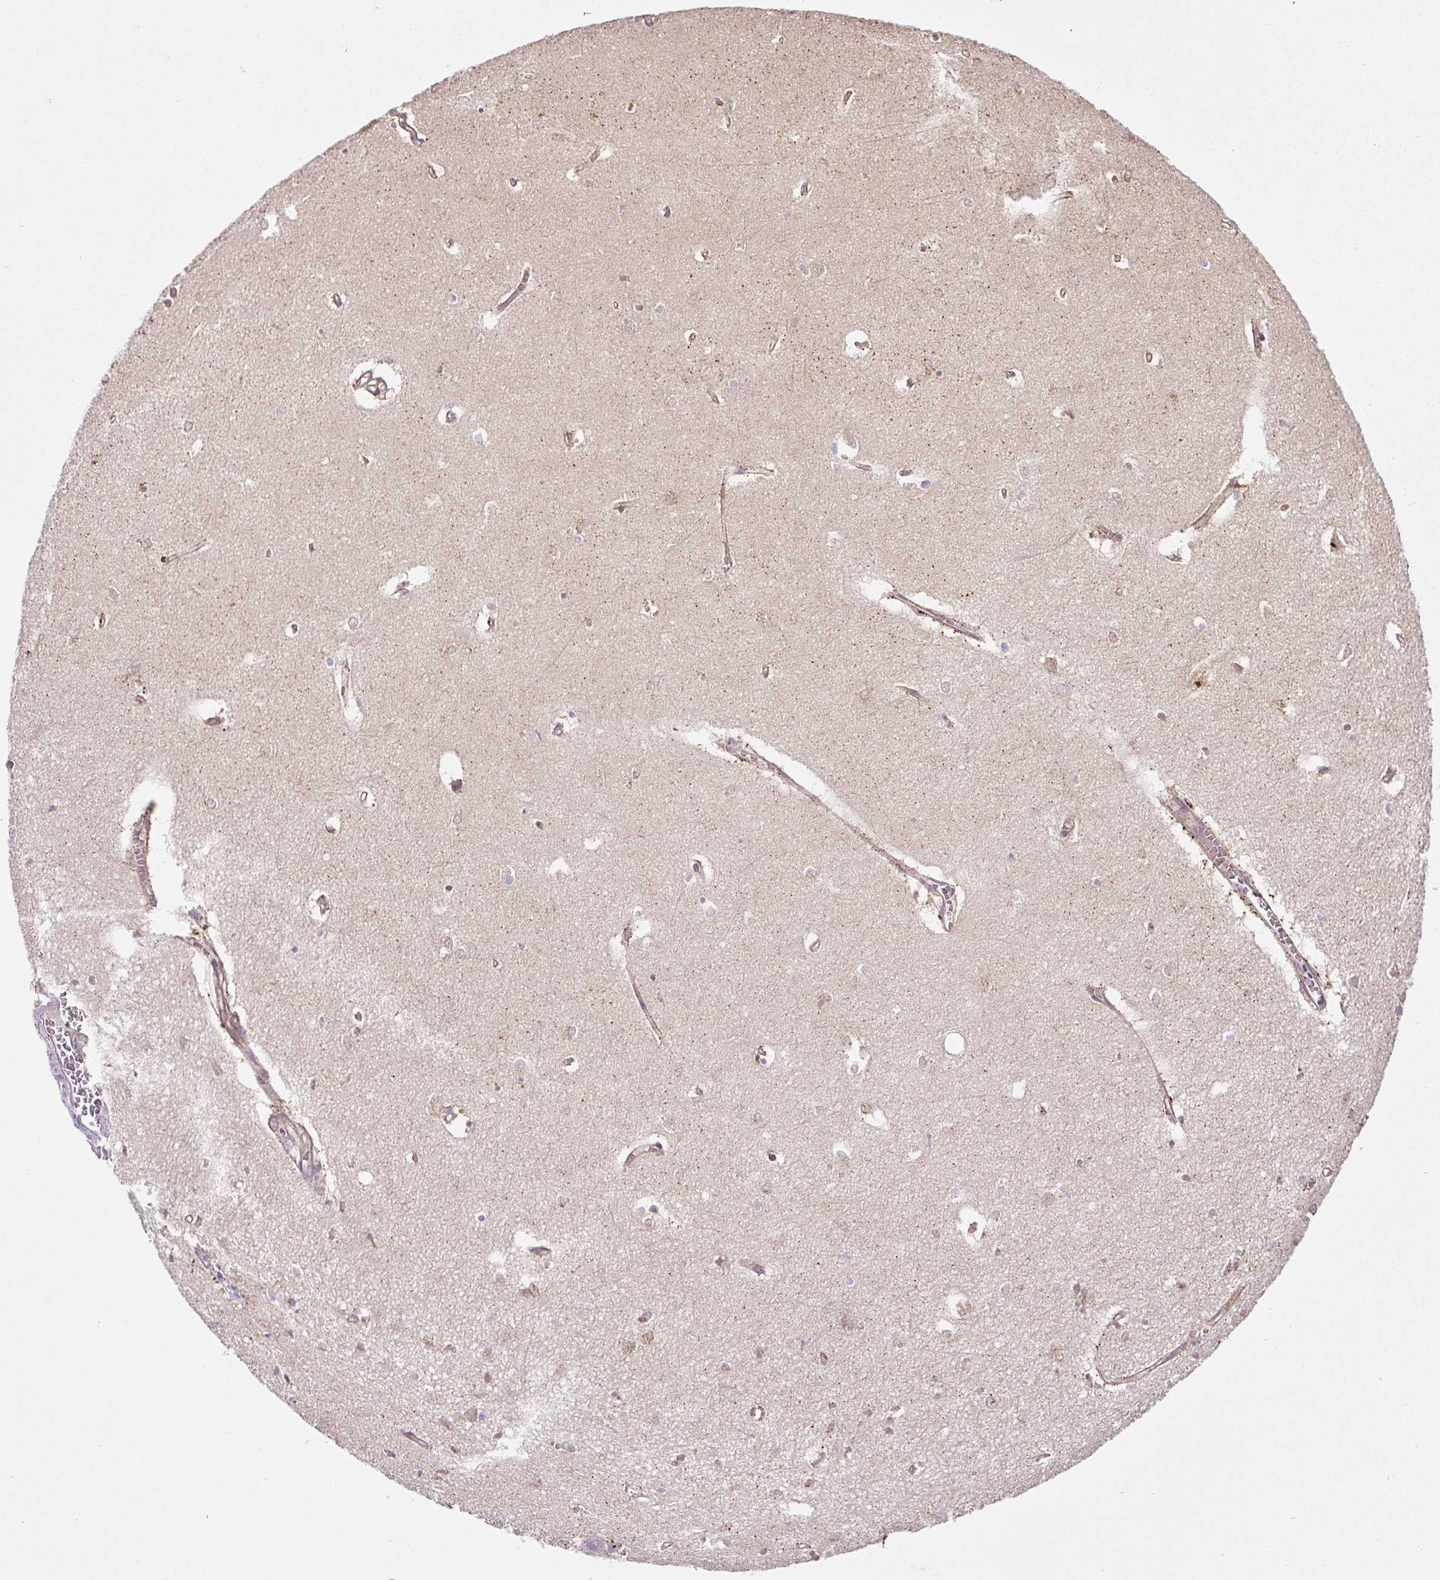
{"staining": {"intensity": "negative", "quantity": "none", "location": "none"}, "tissue": "hippocampus", "cell_type": "Glial cells", "image_type": "normal", "snomed": [{"axis": "morphology", "description": "Normal tissue, NOS"}, {"axis": "topography", "description": "Hippocampus"}], "caption": "Human hippocampus stained for a protein using IHC reveals no staining in glial cells.", "gene": "ZNF547", "patient": {"sex": "female", "age": 64}}